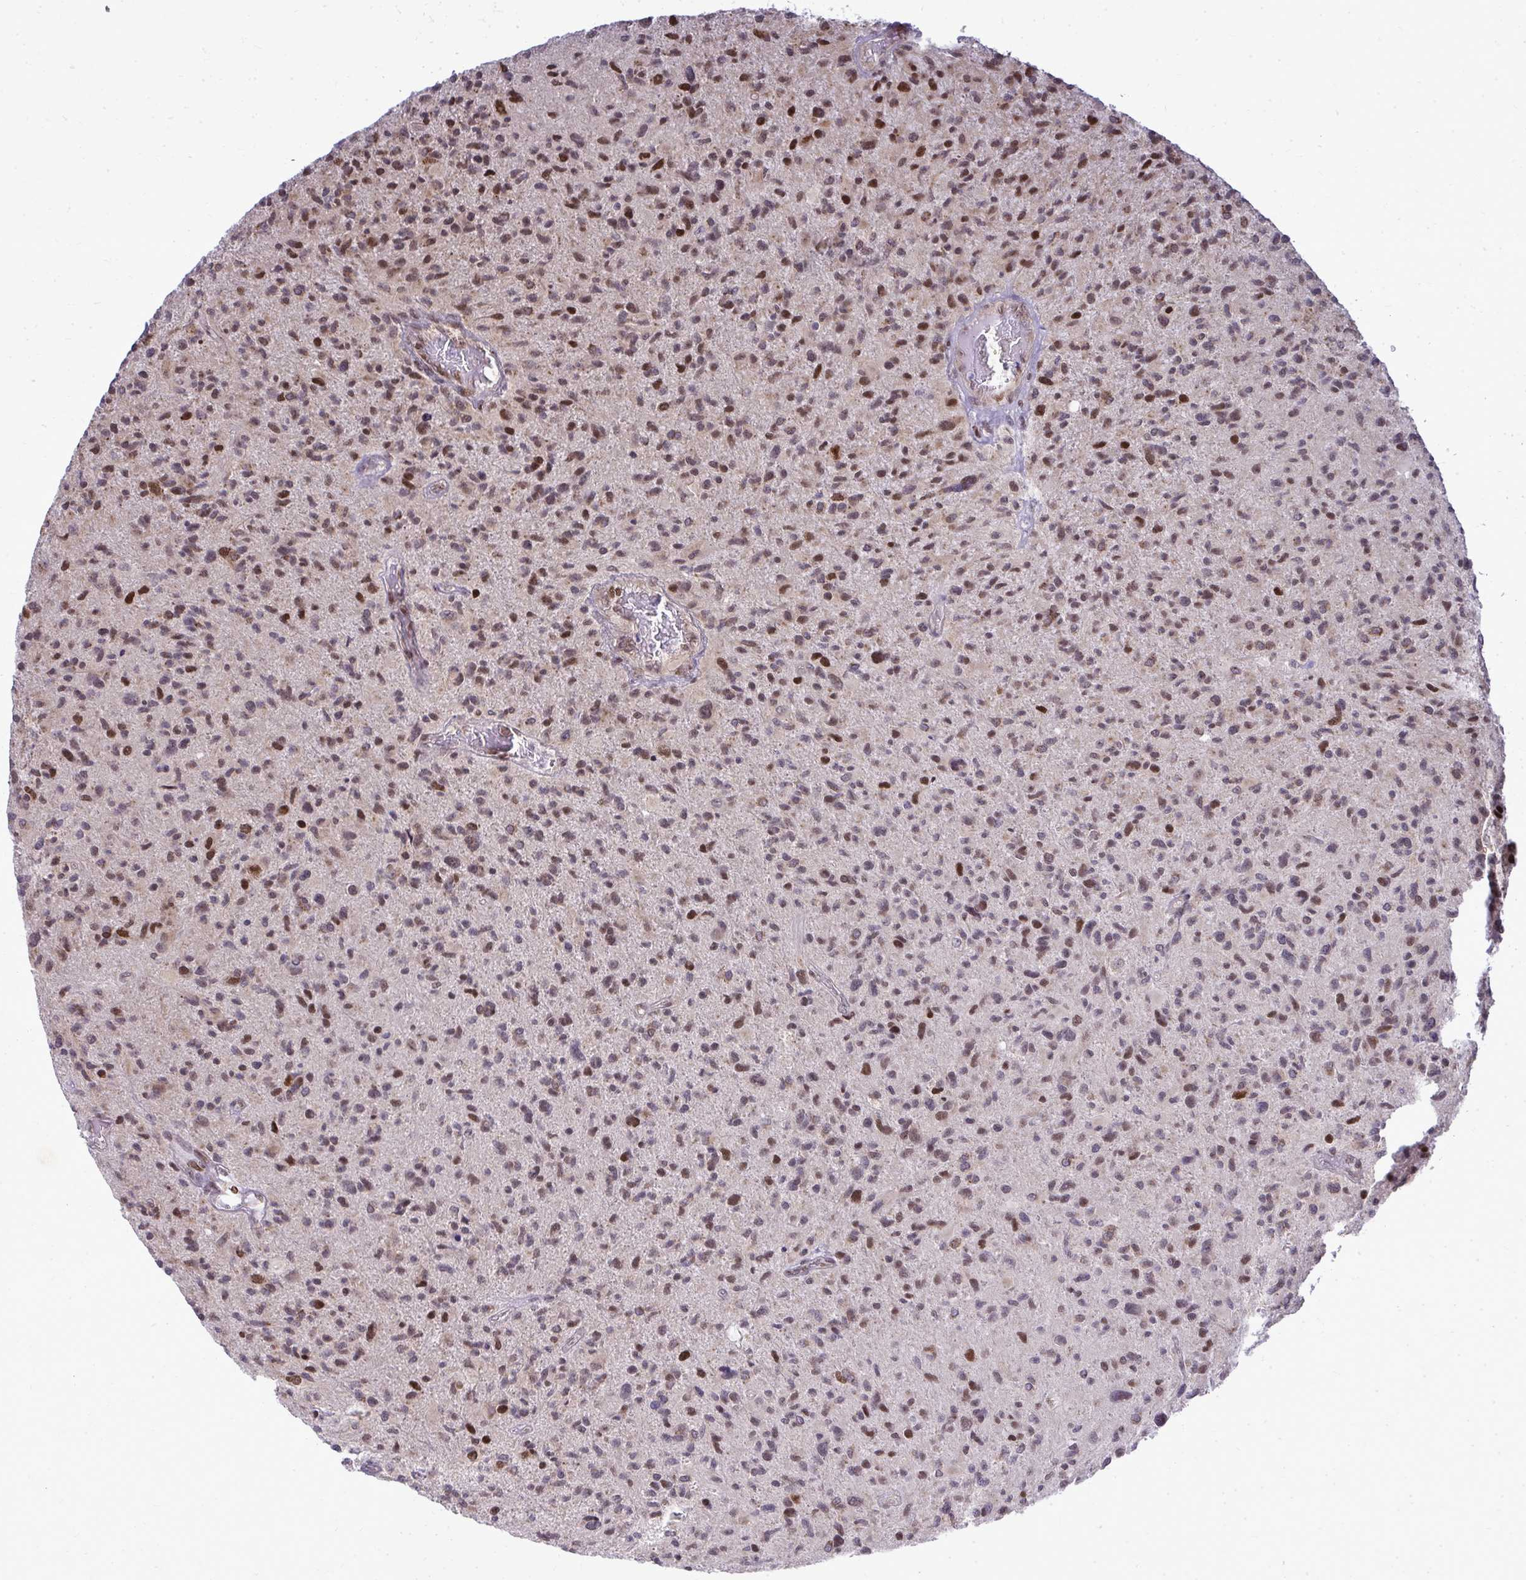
{"staining": {"intensity": "moderate", "quantity": "25%-75%", "location": "nuclear"}, "tissue": "glioma", "cell_type": "Tumor cells", "image_type": "cancer", "snomed": [{"axis": "morphology", "description": "Glioma, malignant, High grade"}, {"axis": "topography", "description": "Brain"}], "caption": "Immunohistochemistry (IHC) histopathology image of human glioma stained for a protein (brown), which demonstrates medium levels of moderate nuclear positivity in approximately 25%-75% of tumor cells.", "gene": "PIGY", "patient": {"sex": "female", "age": 70}}